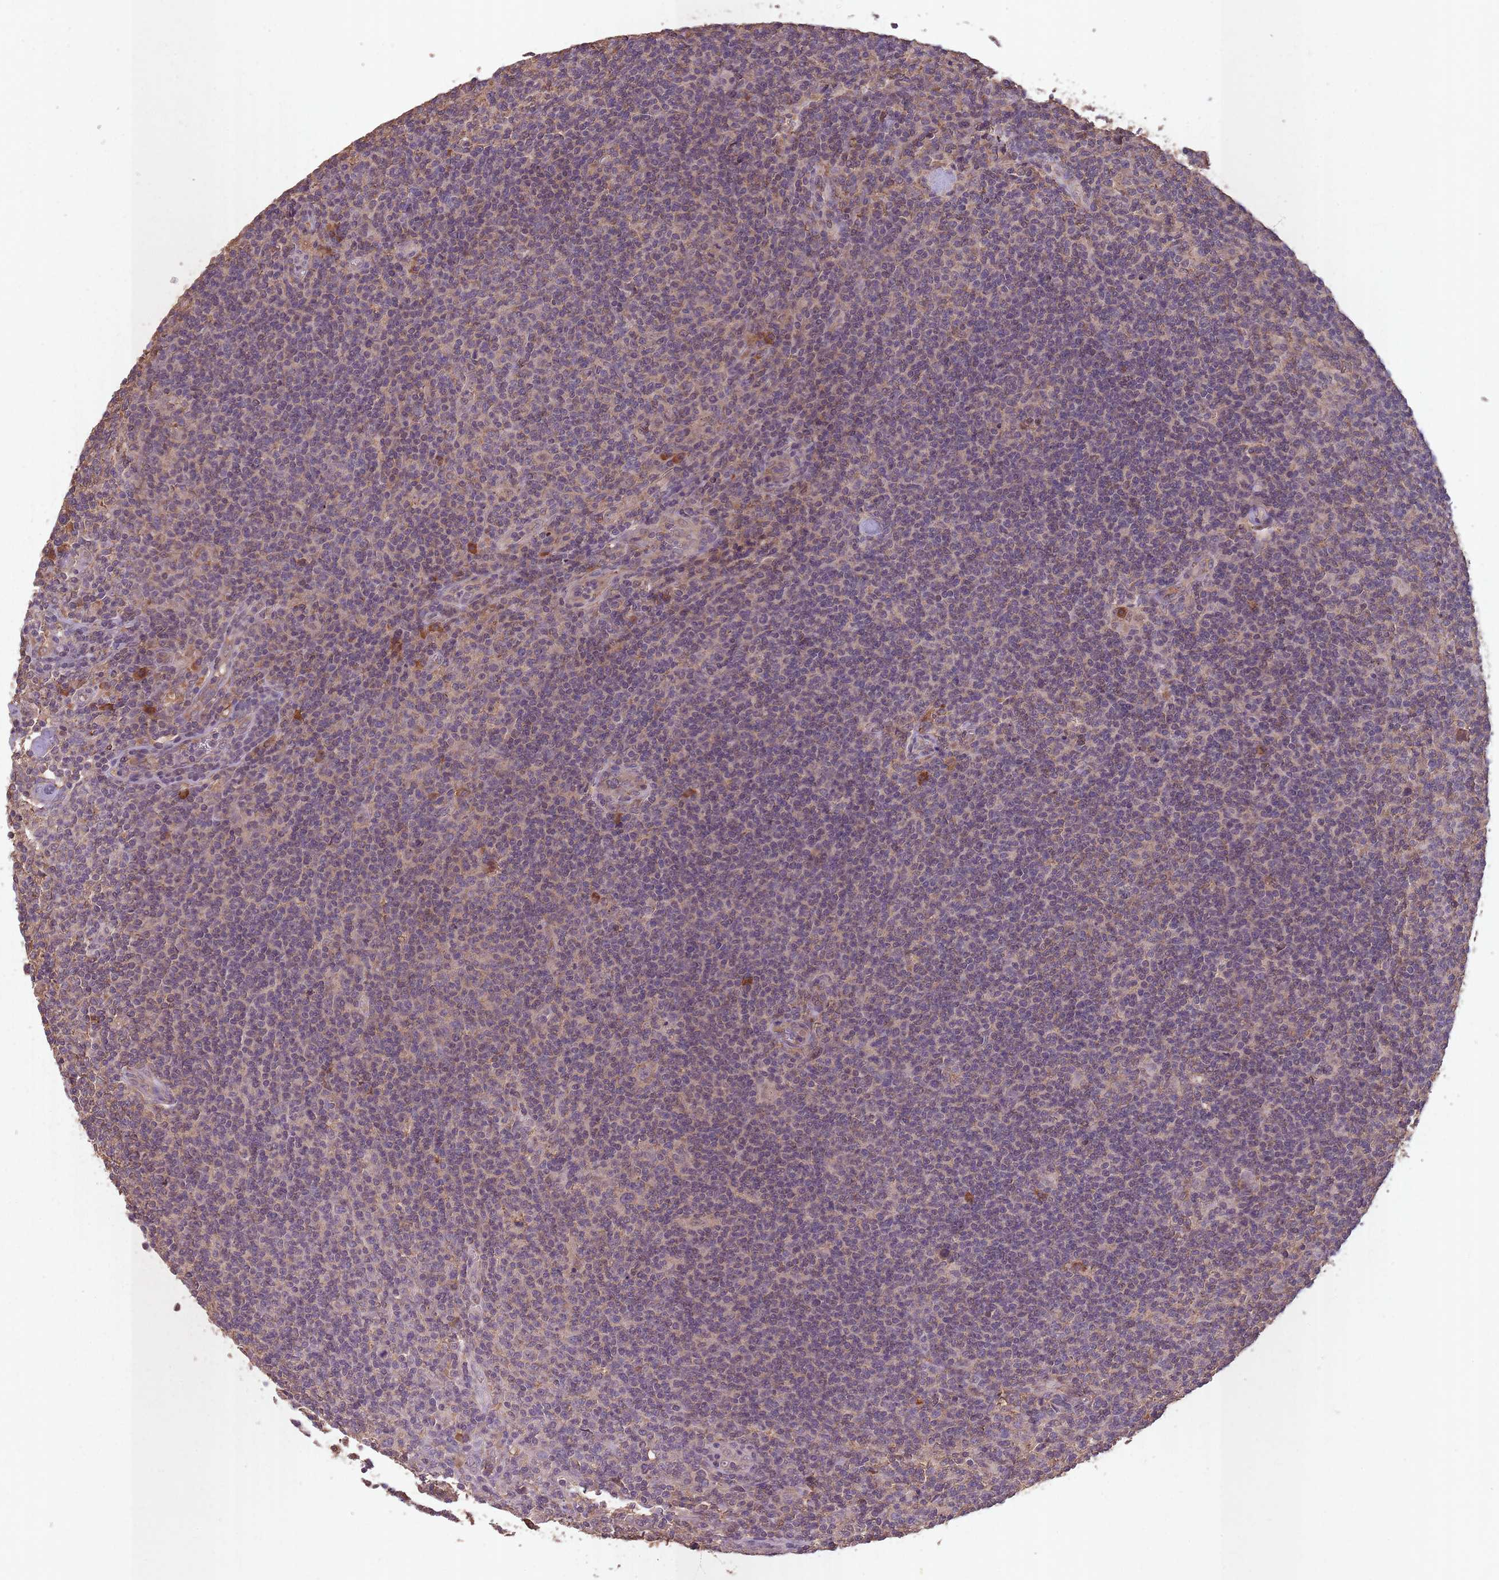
{"staining": {"intensity": "negative", "quantity": "none", "location": "none"}, "tissue": "lymphoma", "cell_type": "Tumor cells", "image_type": "cancer", "snomed": [{"axis": "morphology", "description": "Hodgkin's disease, NOS"}, {"axis": "topography", "description": "Lymph node"}], "caption": "DAB (3,3'-diaminobenzidine) immunohistochemical staining of lymphoma exhibits no significant staining in tumor cells.", "gene": "SANBR", "patient": {"sex": "male", "age": 83}}